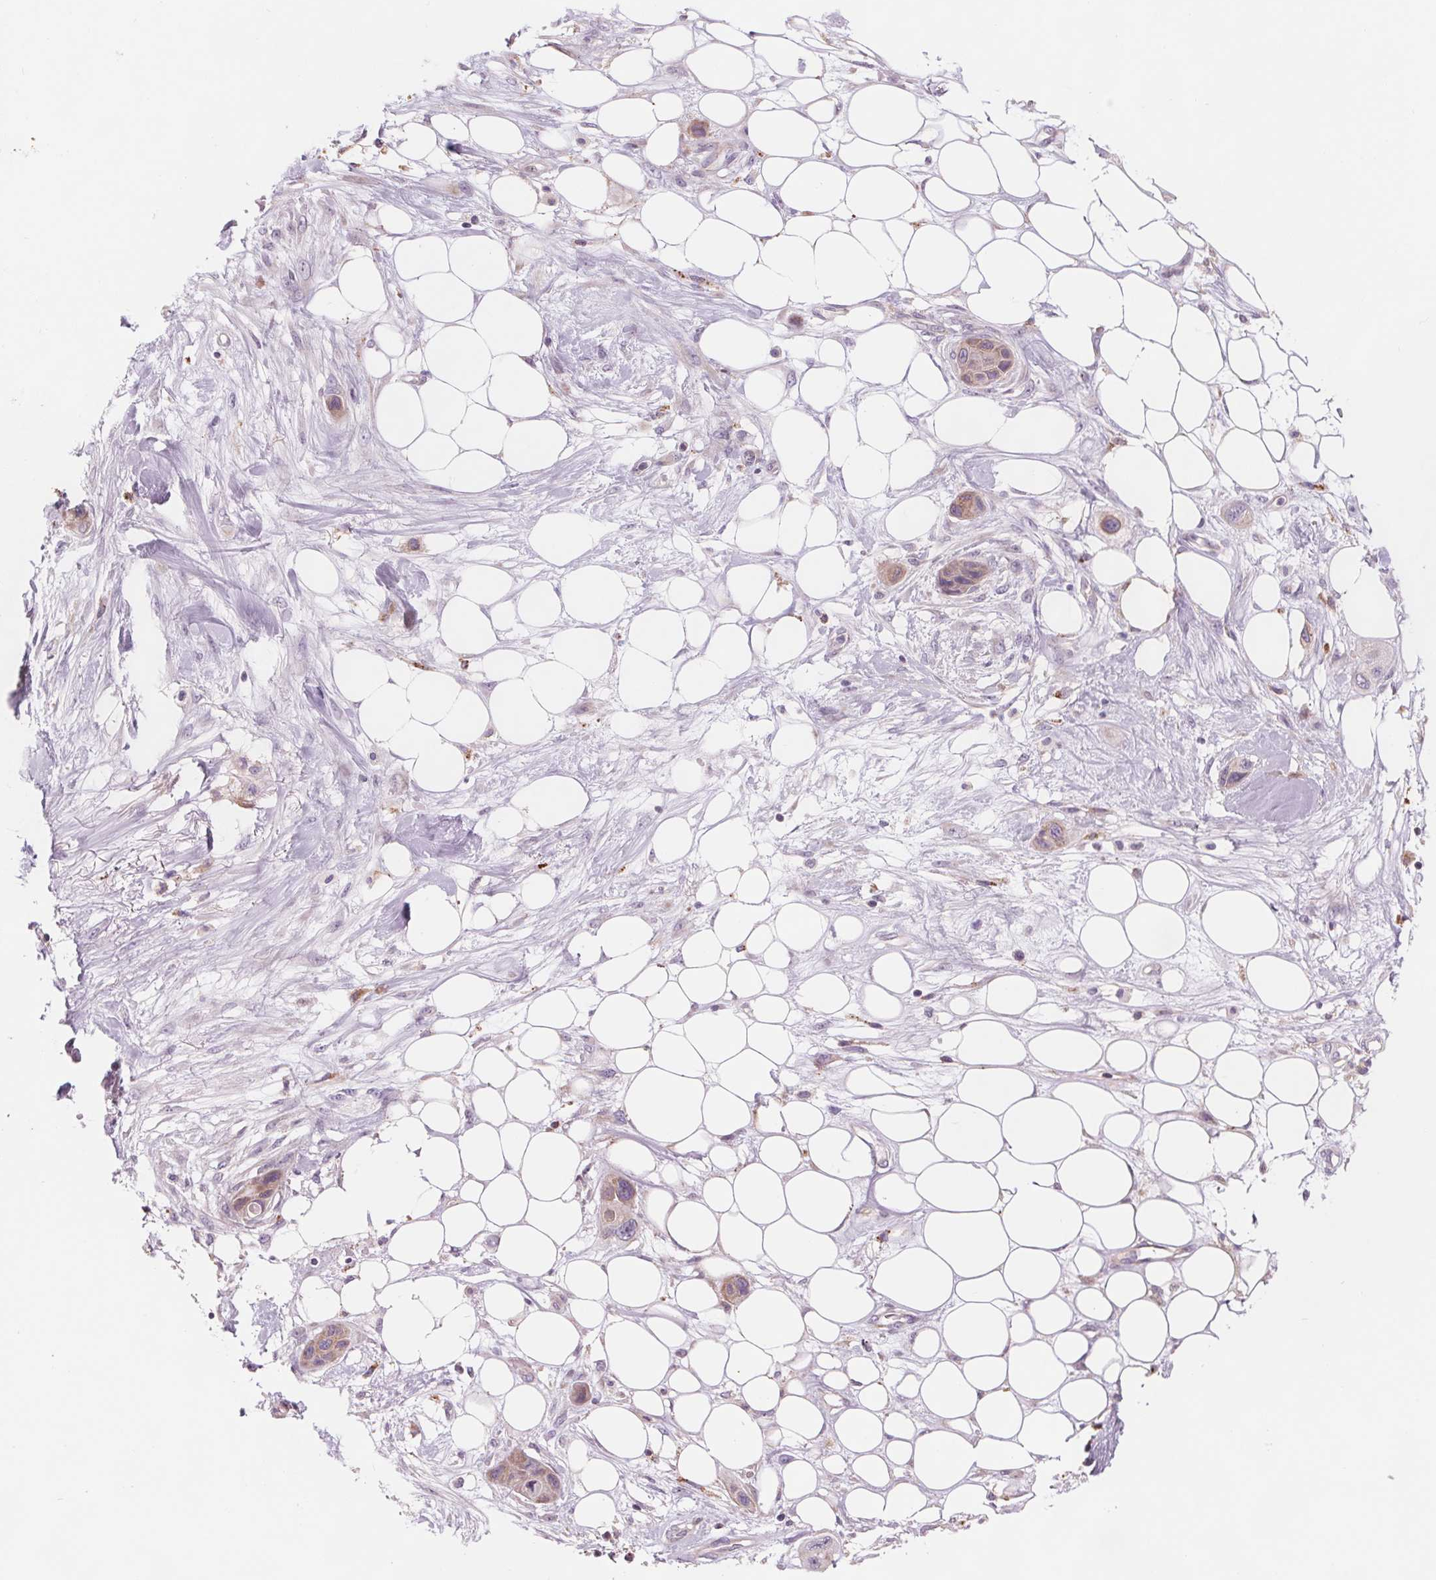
{"staining": {"intensity": "weak", "quantity": "25%-75%", "location": "cytoplasmic/membranous"}, "tissue": "skin cancer", "cell_type": "Tumor cells", "image_type": "cancer", "snomed": [{"axis": "morphology", "description": "Squamous cell carcinoma, NOS"}, {"axis": "topography", "description": "Skin"}], "caption": "Immunohistochemistry (IHC) (DAB) staining of human squamous cell carcinoma (skin) exhibits weak cytoplasmic/membranous protein positivity in approximately 25%-75% of tumor cells.", "gene": "SAMD5", "patient": {"sex": "male", "age": 79}}